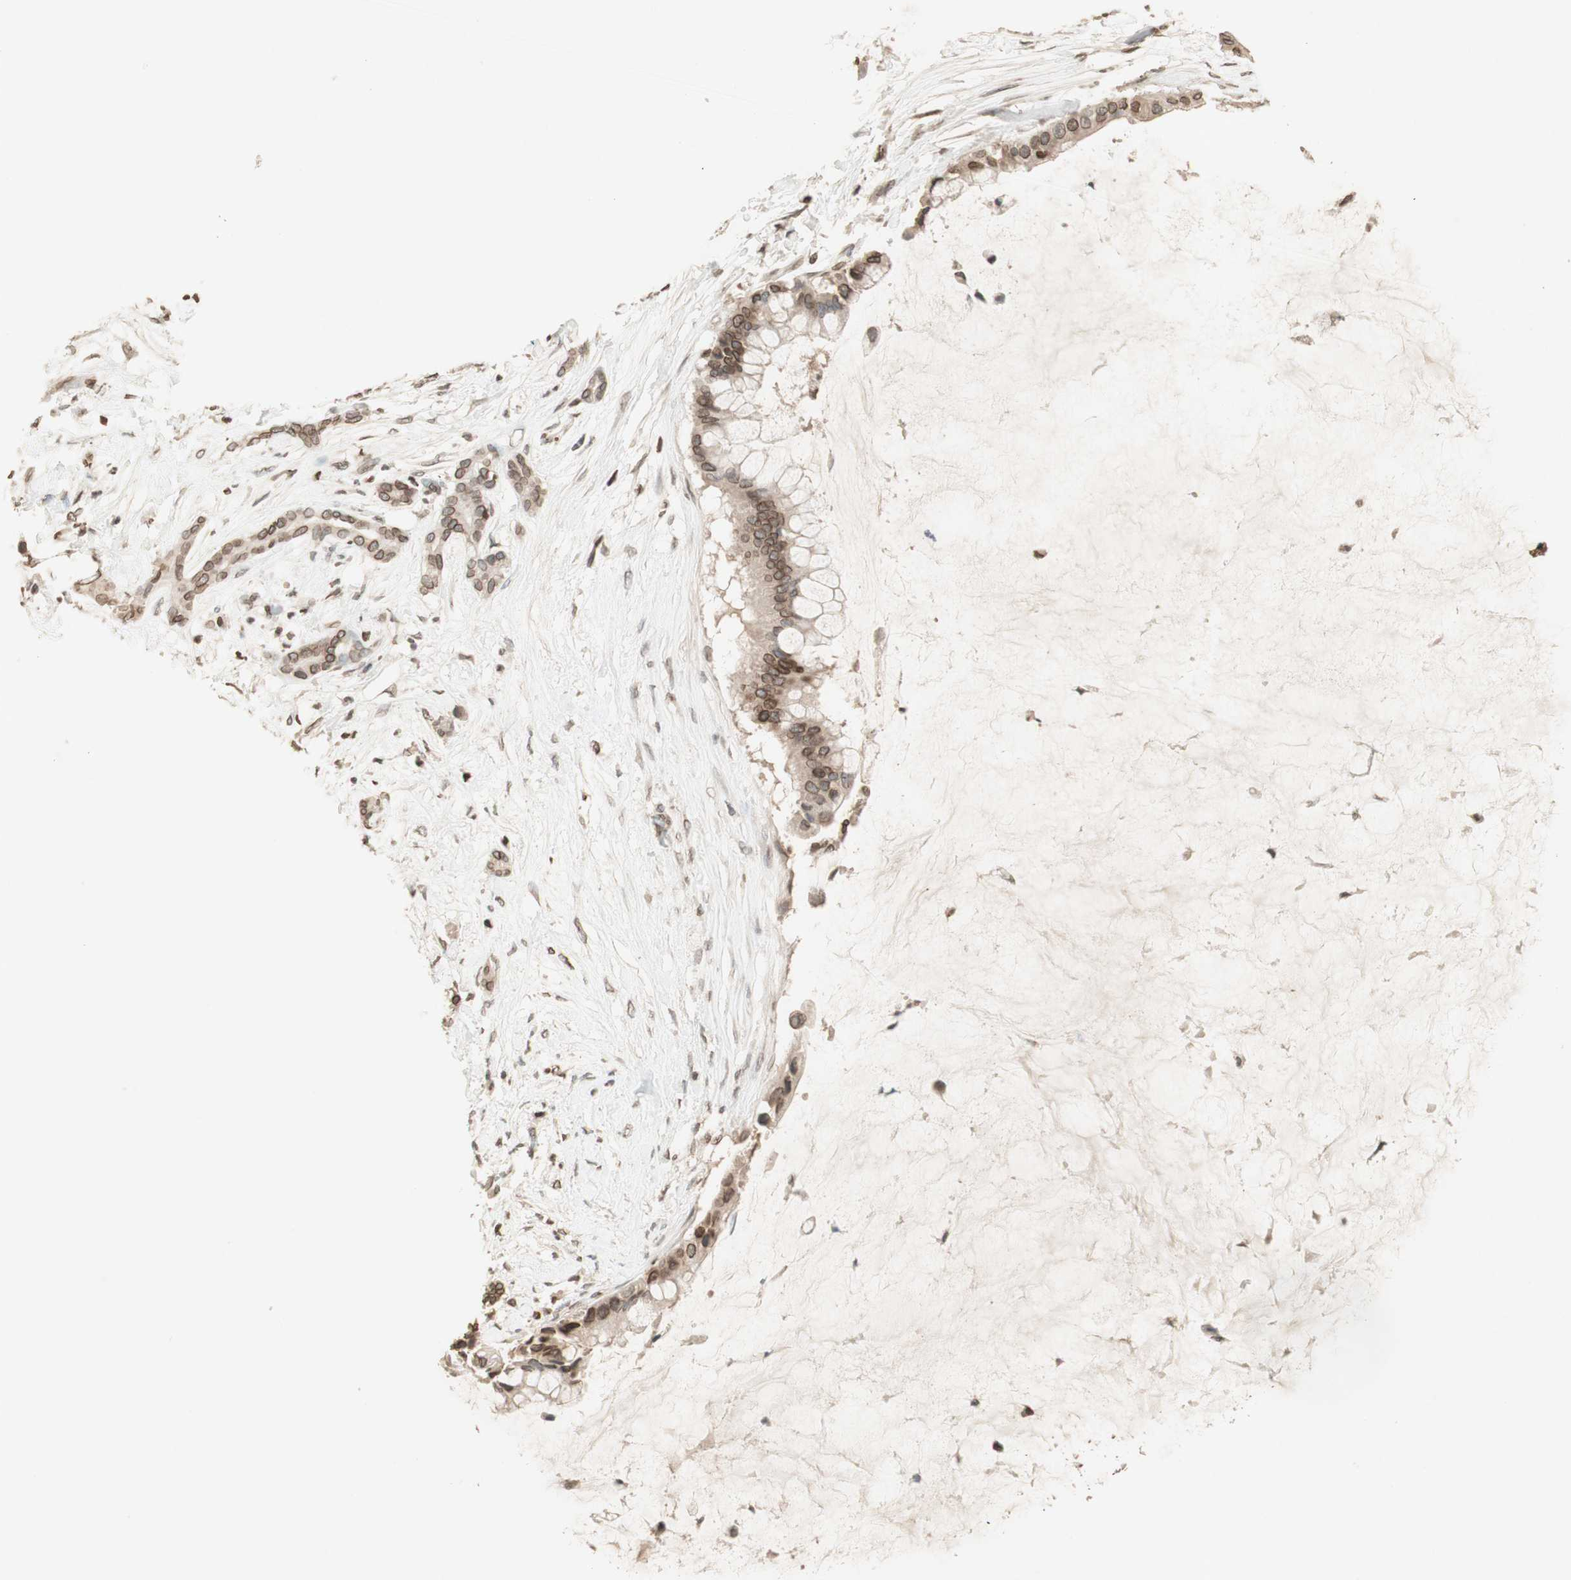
{"staining": {"intensity": "moderate", "quantity": ">75%", "location": "cytoplasmic/membranous,nuclear"}, "tissue": "pancreatic cancer", "cell_type": "Tumor cells", "image_type": "cancer", "snomed": [{"axis": "morphology", "description": "Adenocarcinoma, NOS"}, {"axis": "topography", "description": "Pancreas"}], "caption": "Immunohistochemical staining of human pancreatic adenocarcinoma shows medium levels of moderate cytoplasmic/membranous and nuclear protein positivity in about >75% of tumor cells.", "gene": "TMPO", "patient": {"sex": "male", "age": 41}}